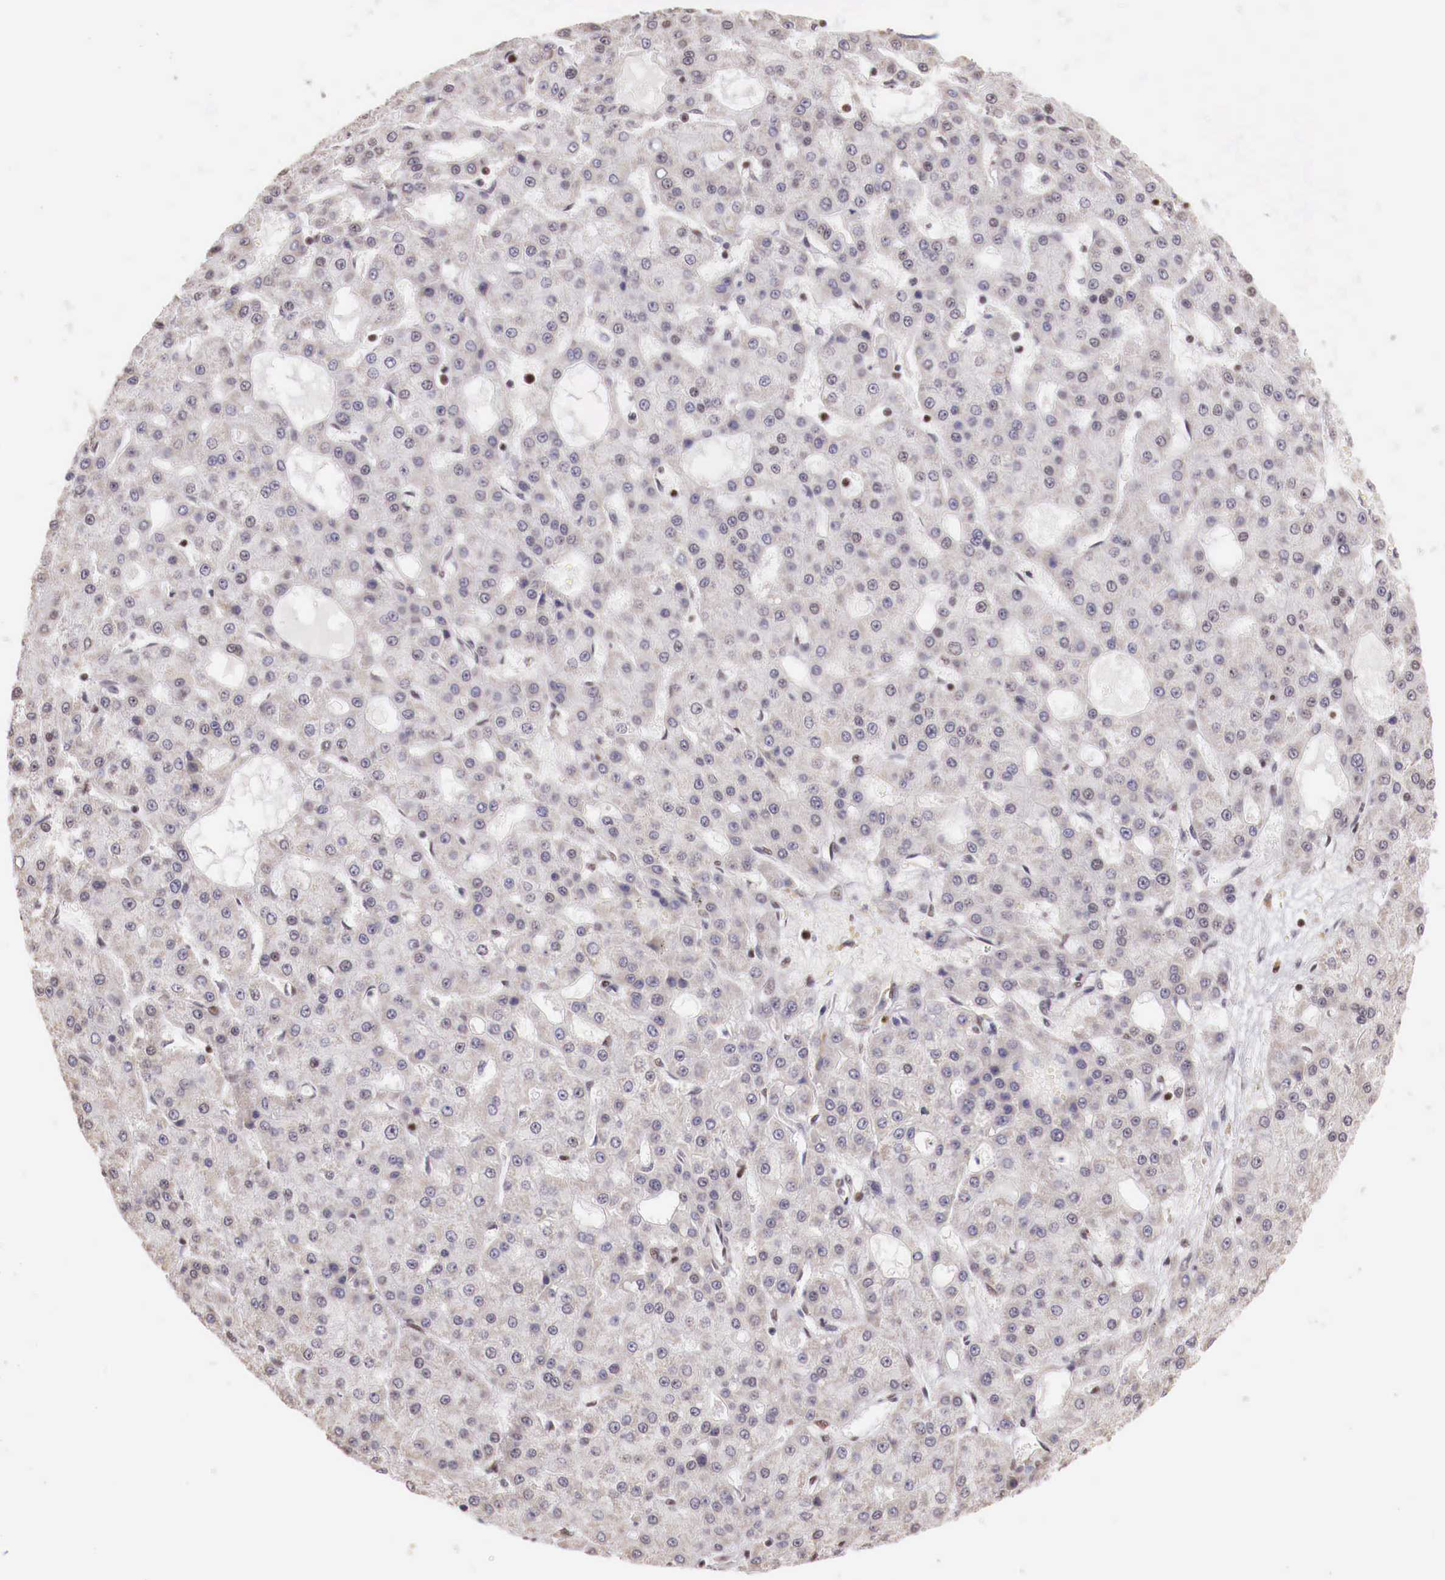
{"staining": {"intensity": "weak", "quantity": "<25%", "location": "nuclear"}, "tissue": "liver cancer", "cell_type": "Tumor cells", "image_type": "cancer", "snomed": [{"axis": "morphology", "description": "Carcinoma, Hepatocellular, NOS"}, {"axis": "topography", "description": "Liver"}], "caption": "Protein analysis of liver cancer demonstrates no significant positivity in tumor cells.", "gene": "SP1", "patient": {"sex": "male", "age": 47}}